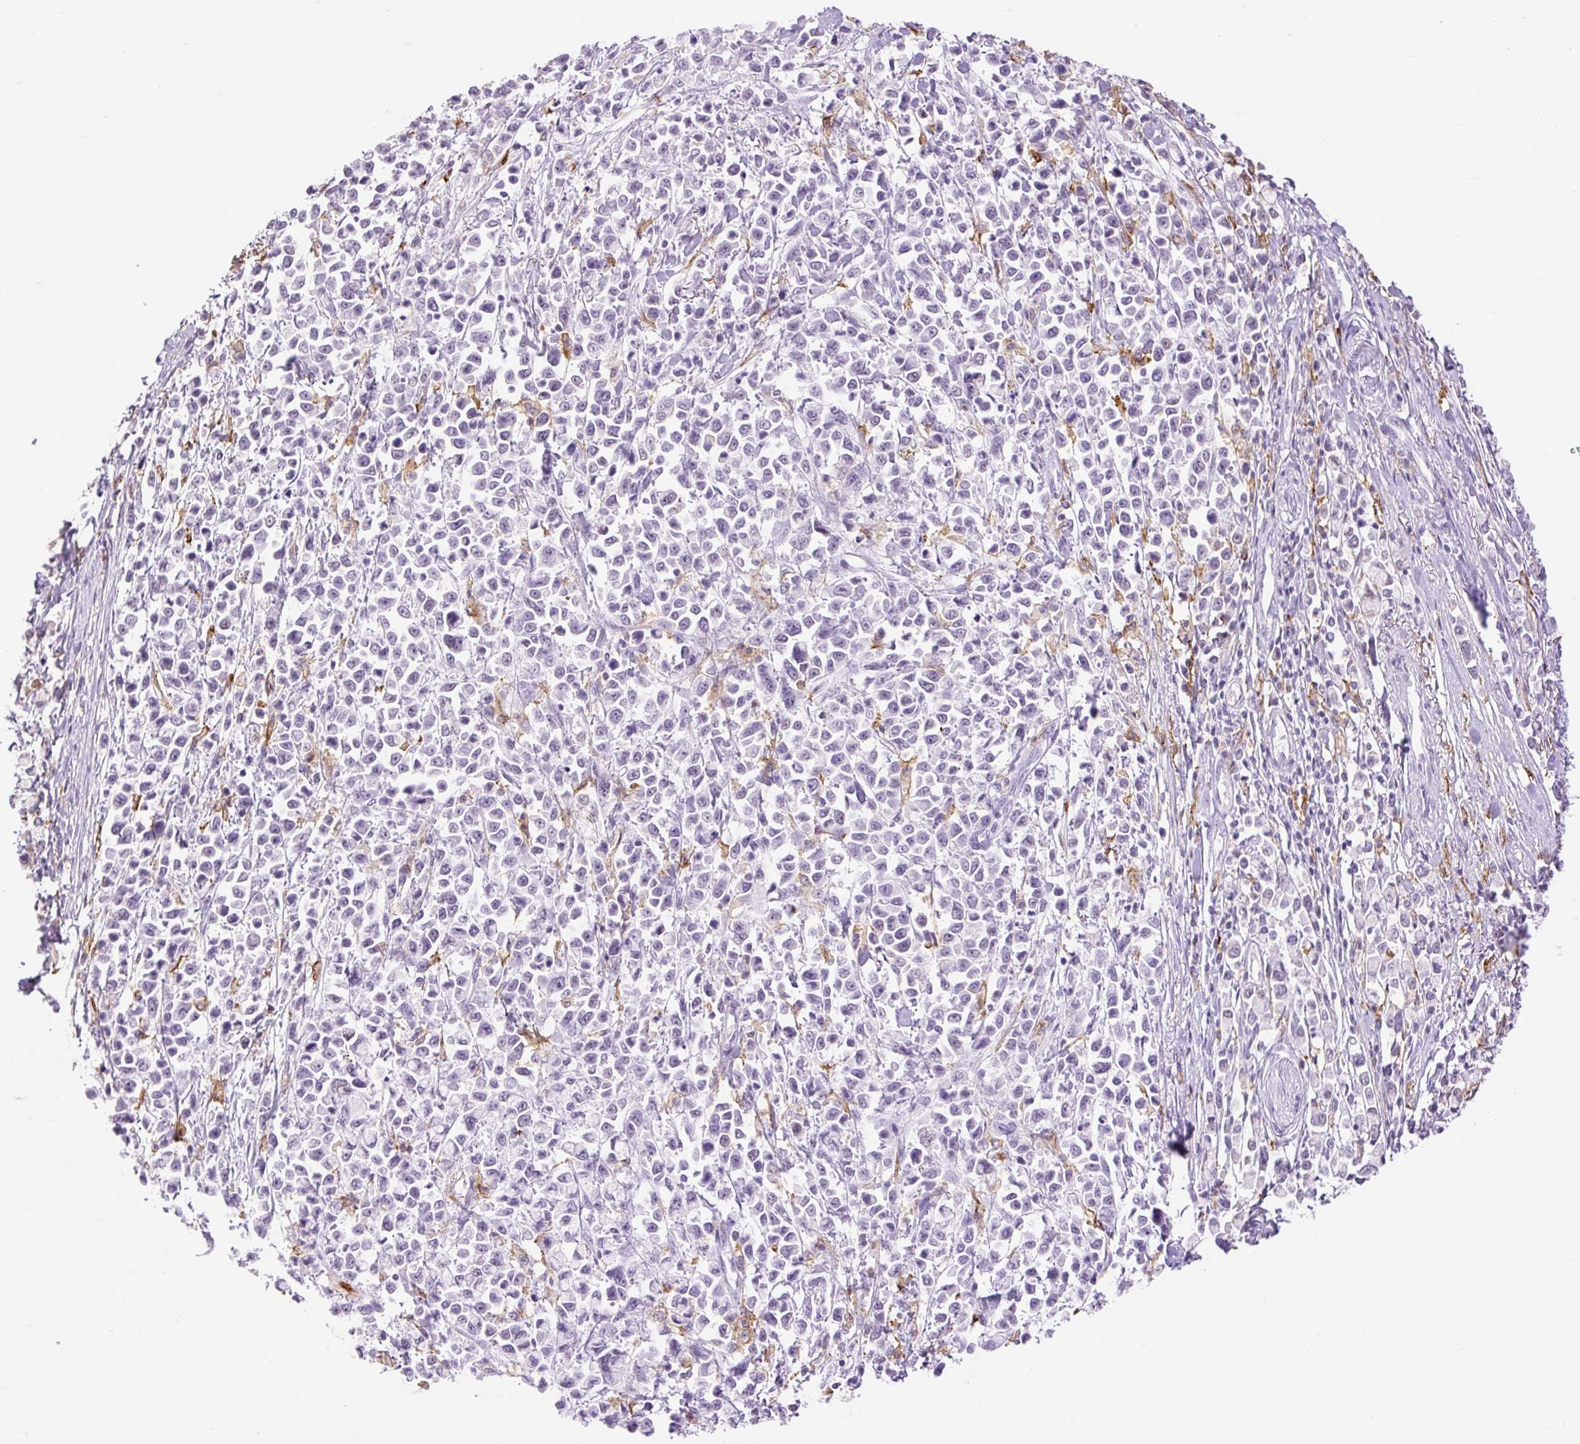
{"staining": {"intensity": "negative", "quantity": "none", "location": "none"}, "tissue": "stomach cancer", "cell_type": "Tumor cells", "image_type": "cancer", "snomed": [{"axis": "morphology", "description": "Adenocarcinoma, NOS"}, {"axis": "topography", "description": "Stomach"}], "caption": "Adenocarcinoma (stomach) stained for a protein using immunohistochemistry (IHC) shows no staining tumor cells.", "gene": "SIGLEC1", "patient": {"sex": "female", "age": 81}}